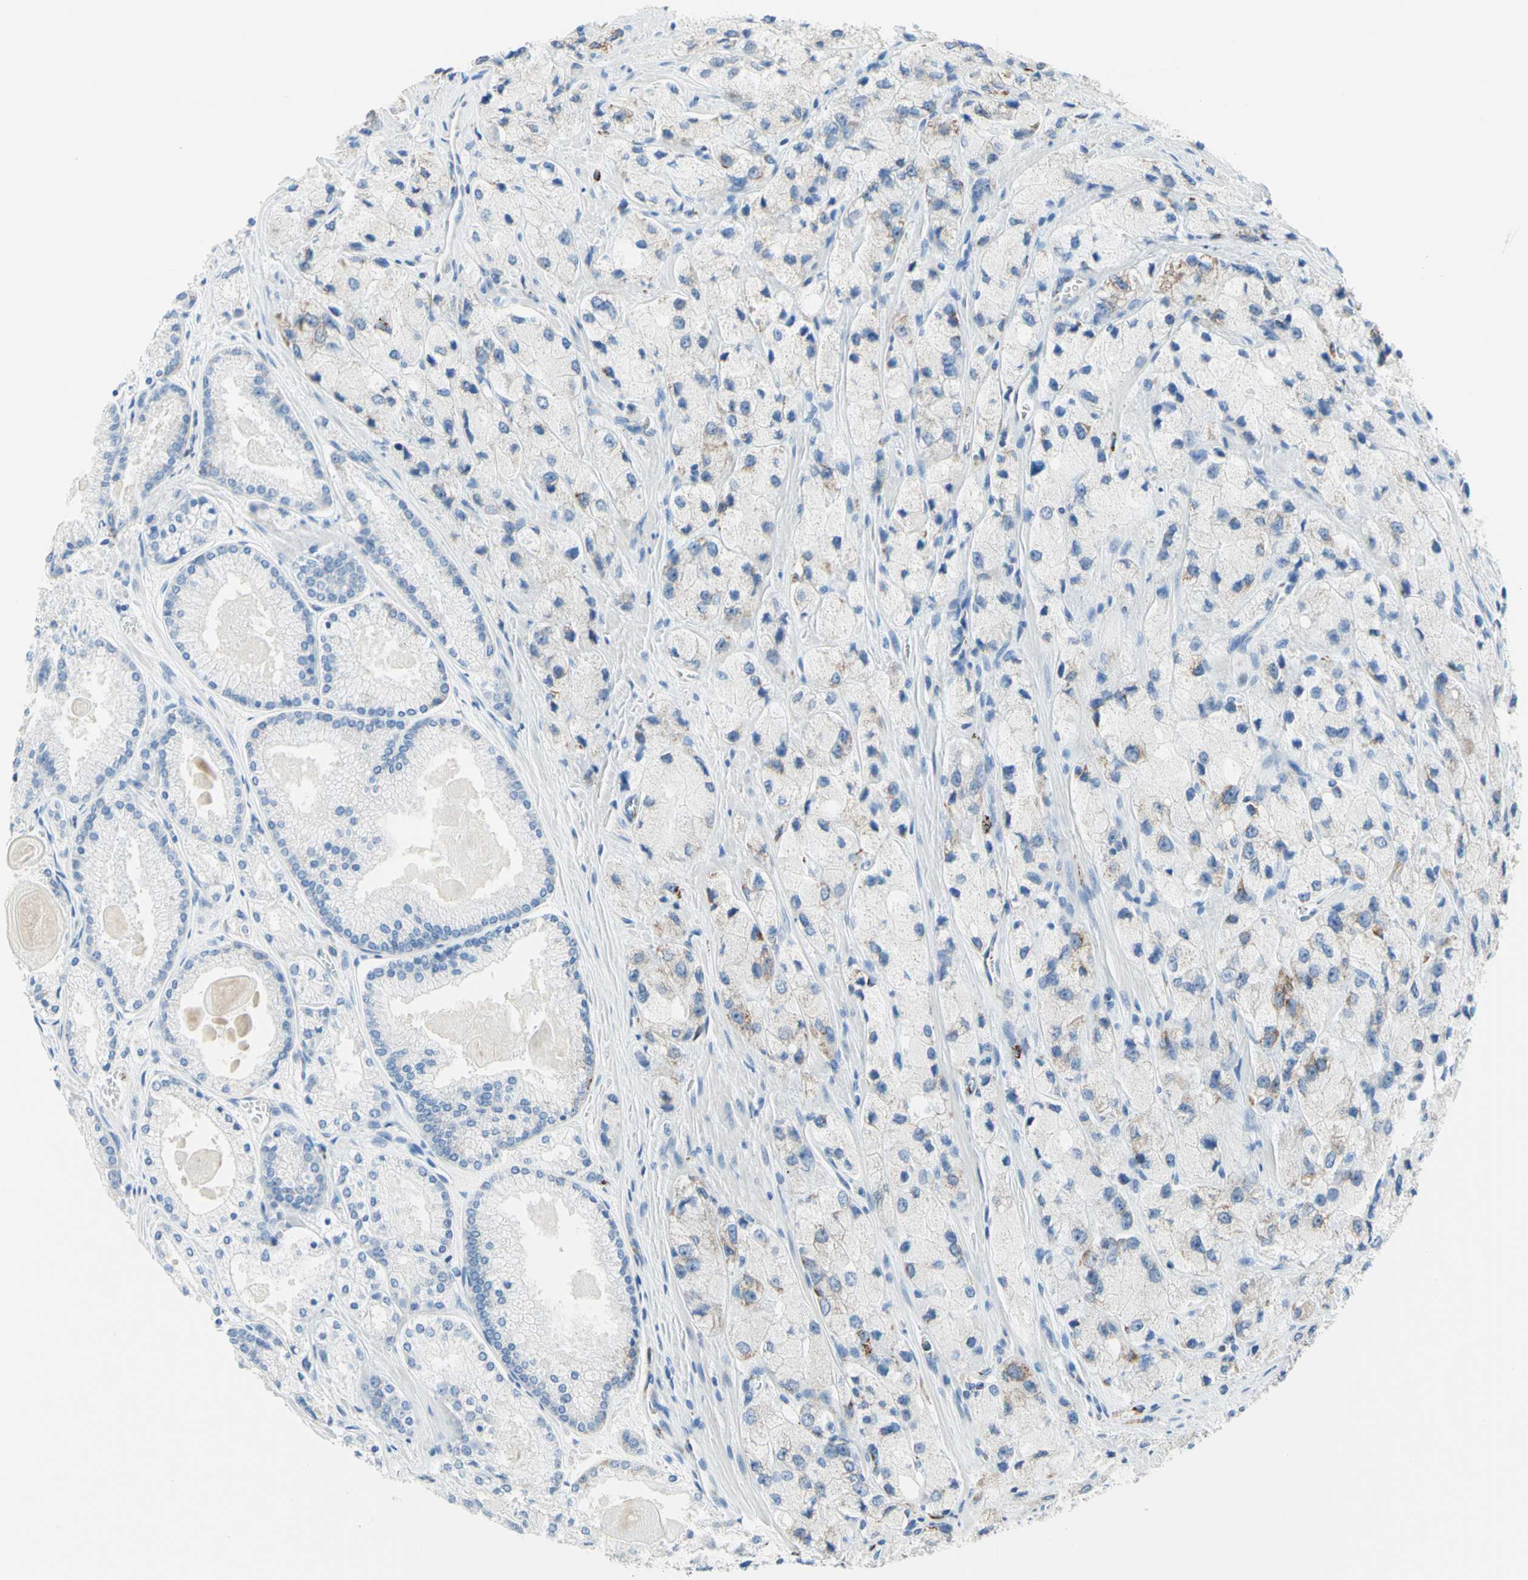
{"staining": {"intensity": "weak", "quantity": "<25%", "location": "cytoplasmic/membranous"}, "tissue": "prostate cancer", "cell_type": "Tumor cells", "image_type": "cancer", "snomed": [{"axis": "morphology", "description": "Adenocarcinoma, High grade"}, {"axis": "topography", "description": "Prostate"}], "caption": "Prostate adenocarcinoma (high-grade) stained for a protein using IHC reveals no positivity tumor cells.", "gene": "CYSLTR1", "patient": {"sex": "male", "age": 58}}